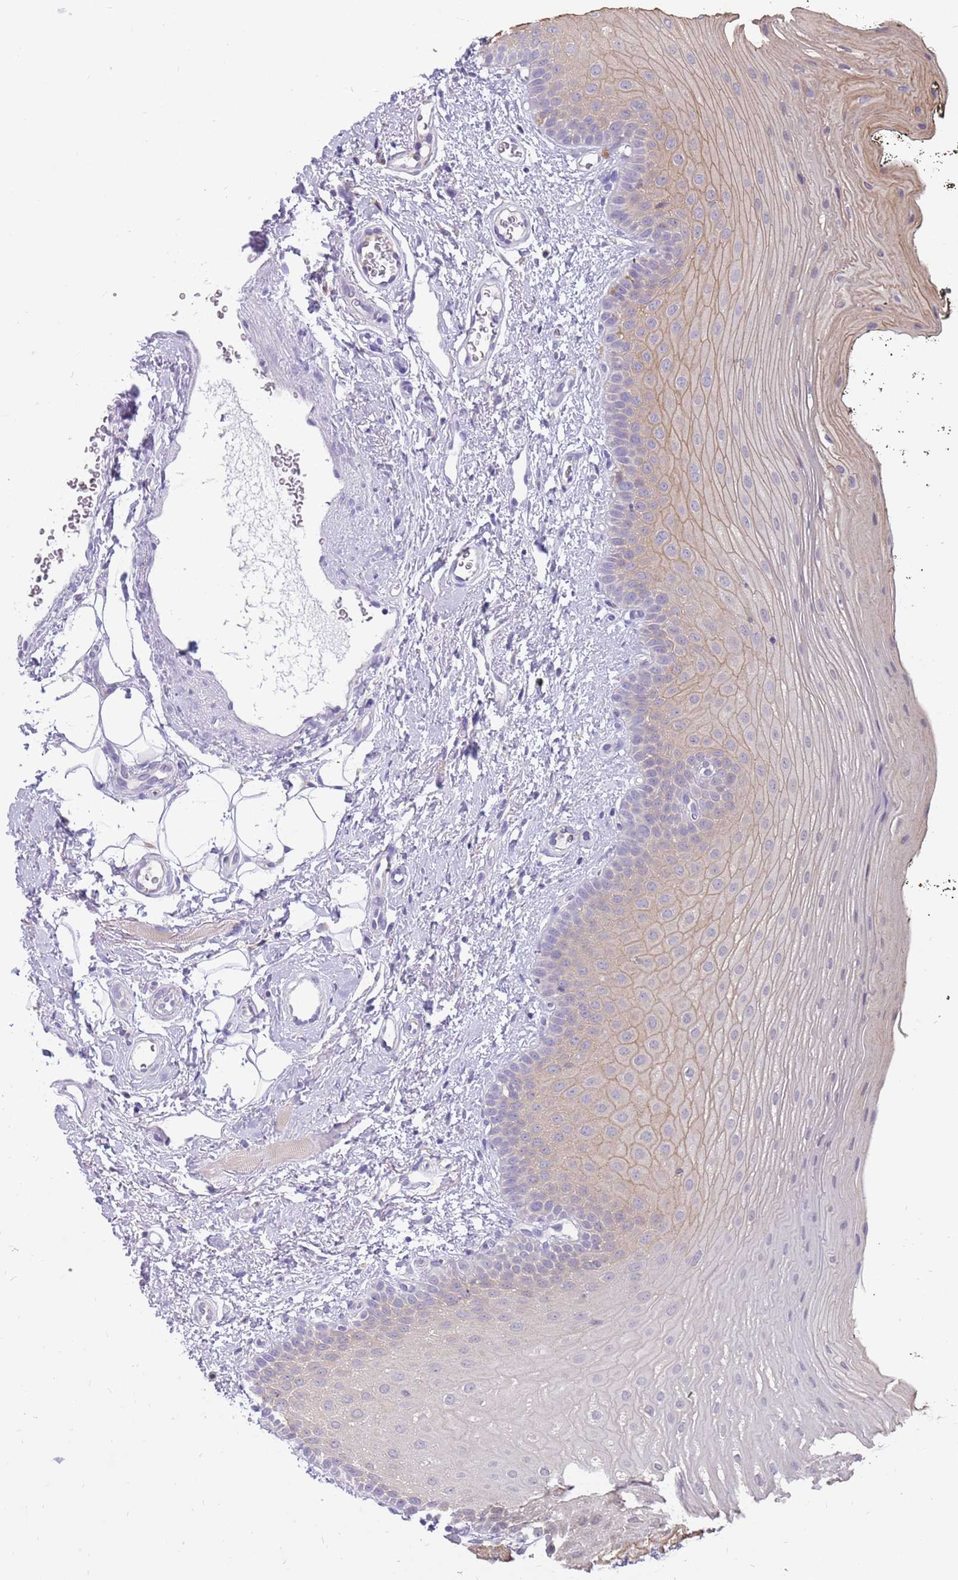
{"staining": {"intensity": "moderate", "quantity": "25%-75%", "location": "cytoplasmic/membranous"}, "tissue": "oral mucosa", "cell_type": "Squamous epithelial cells", "image_type": "normal", "snomed": [{"axis": "morphology", "description": "No evidence of malignacy"}, {"axis": "topography", "description": "Oral tissue"}, {"axis": "topography", "description": "Head-Neck"}], "caption": "The immunohistochemical stain highlights moderate cytoplasmic/membranous expression in squamous epithelial cells of benign oral mucosa.", "gene": "RHCG", "patient": {"sex": "male", "age": 68}}